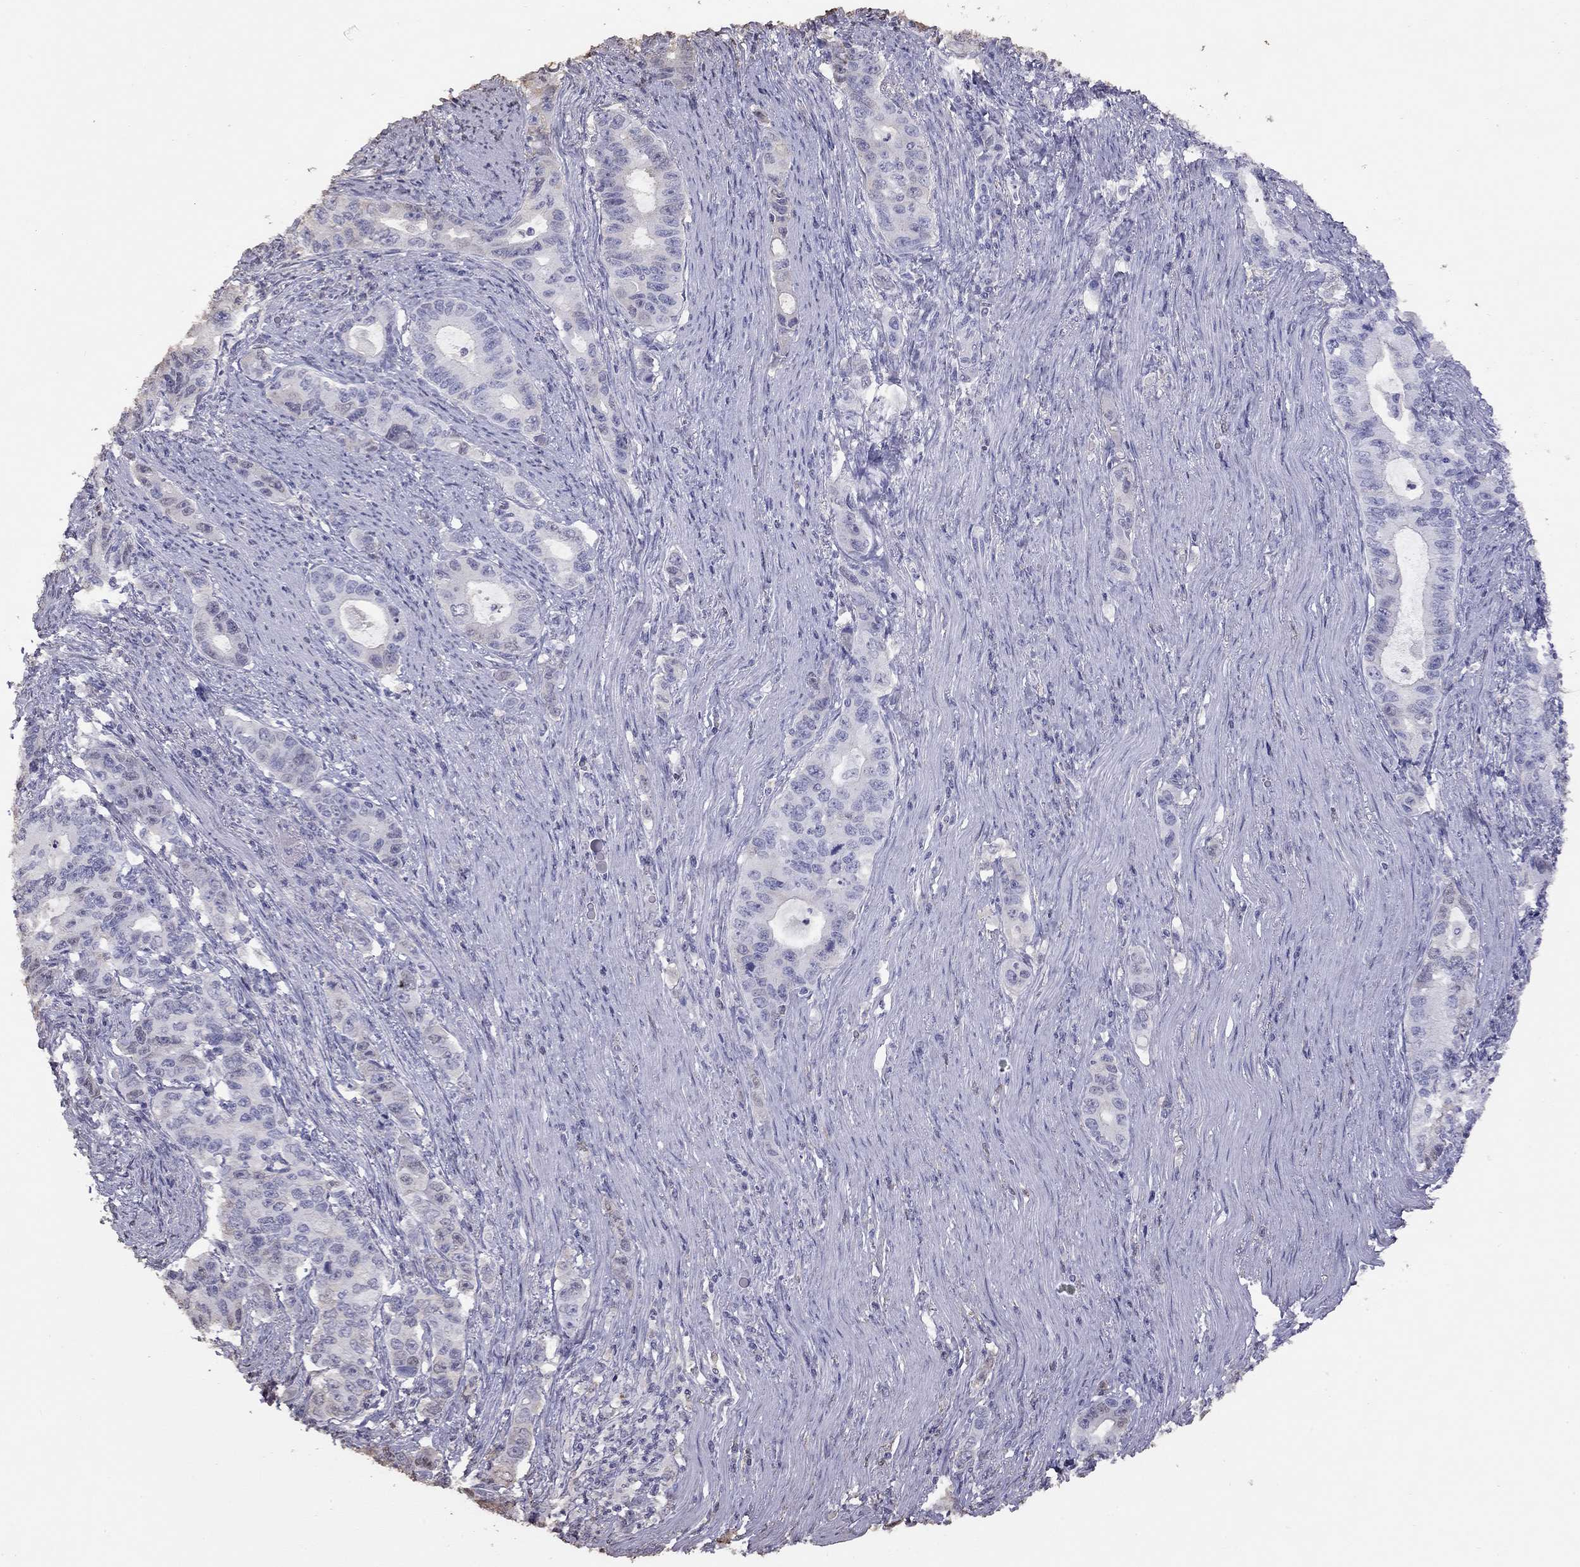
{"staining": {"intensity": "negative", "quantity": "none", "location": "none"}, "tissue": "stomach cancer", "cell_type": "Tumor cells", "image_type": "cancer", "snomed": [{"axis": "morphology", "description": "Adenocarcinoma, NOS"}, {"axis": "topography", "description": "Stomach, lower"}], "caption": "DAB immunohistochemical staining of human stomach adenocarcinoma reveals no significant positivity in tumor cells.", "gene": "SUN3", "patient": {"sex": "female", "age": 72}}